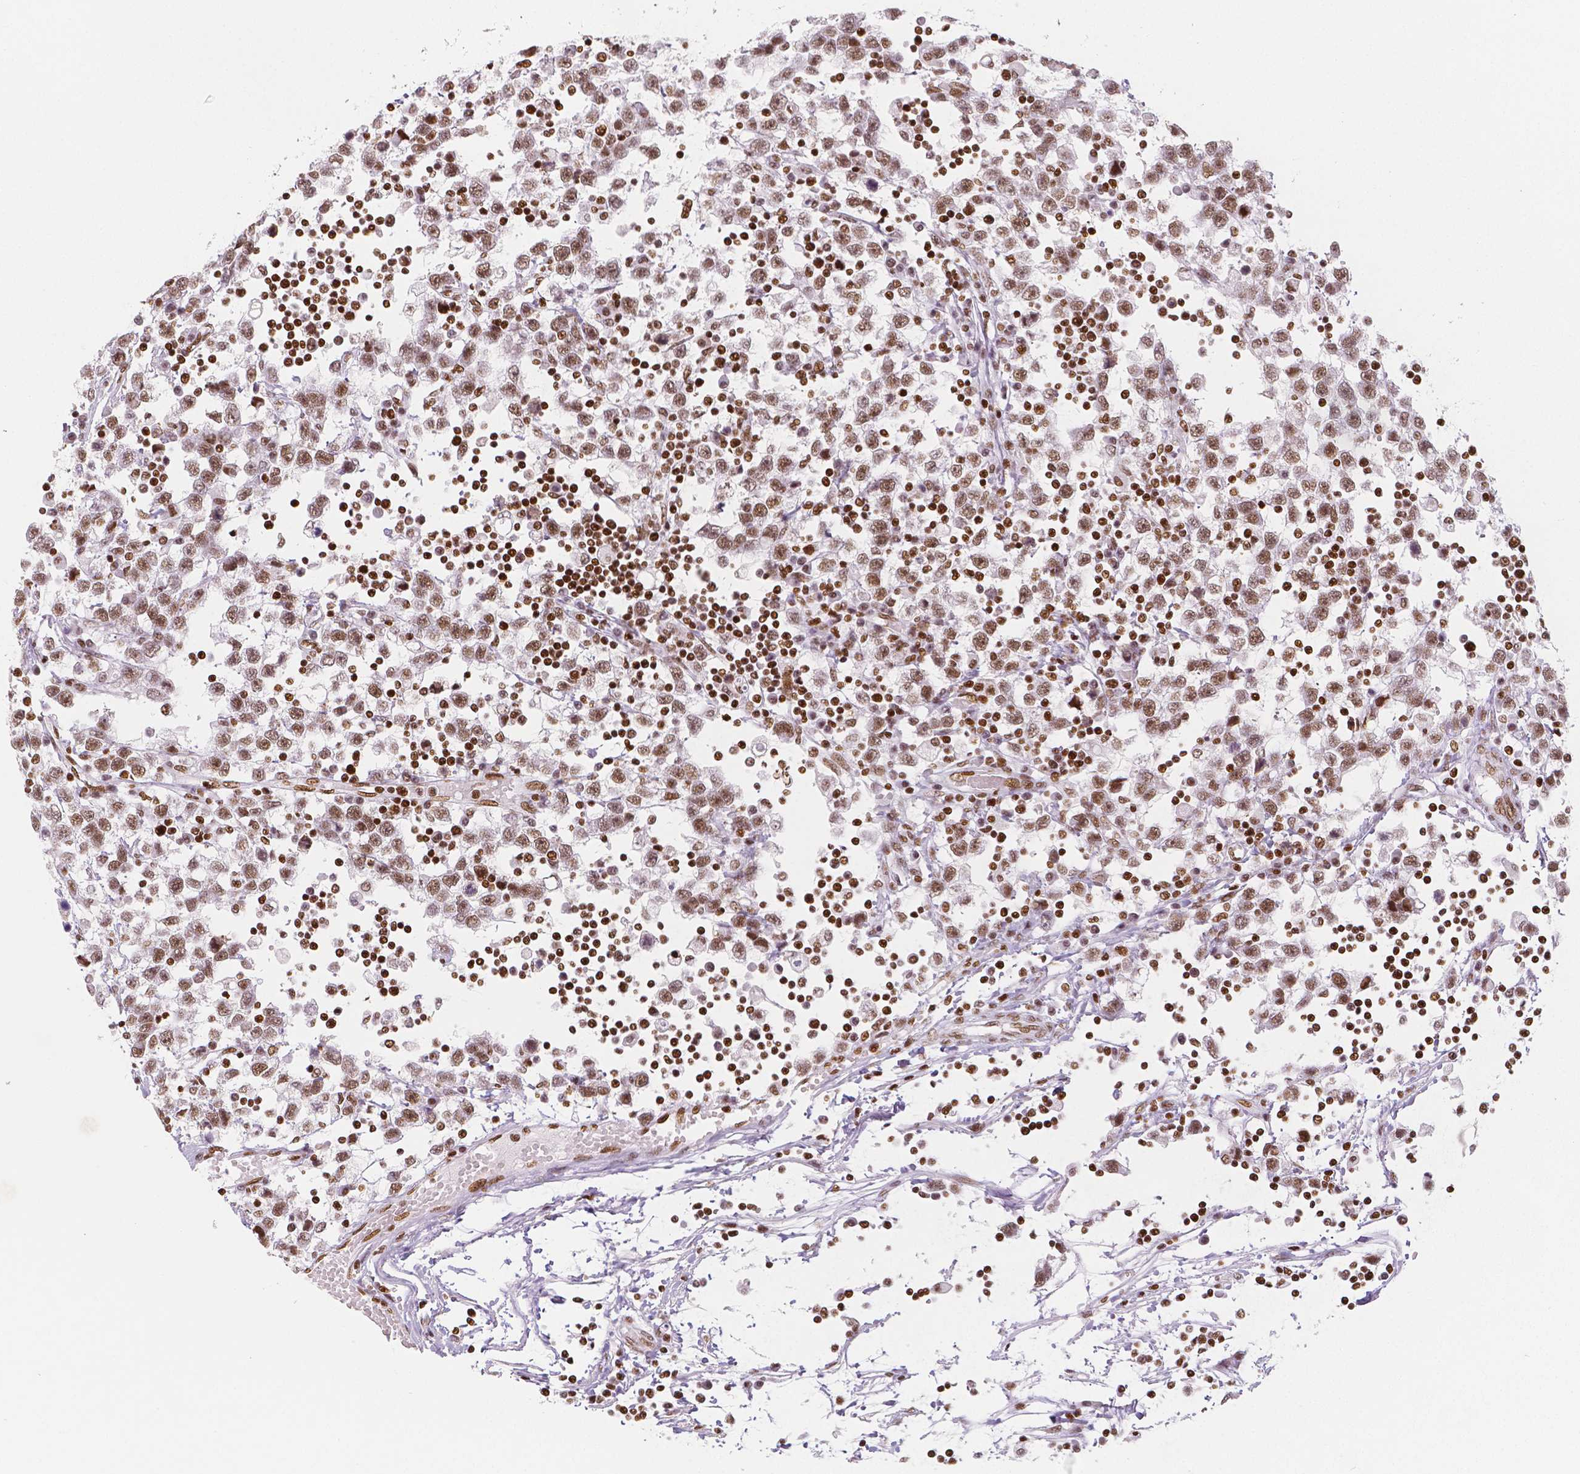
{"staining": {"intensity": "moderate", "quantity": ">75%", "location": "nuclear"}, "tissue": "testis cancer", "cell_type": "Tumor cells", "image_type": "cancer", "snomed": [{"axis": "morphology", "description": "Seminoma, NOS"}, {"axis": "topography", "description": "Testis"}], "caption": "Protein expression analysis of testis cancer (seminoma) reveals moderate nuclear expression in approximately >75% of tumor cells.", "gene": "HDAC1", "patient": {"sex": "male", "age": 34}}